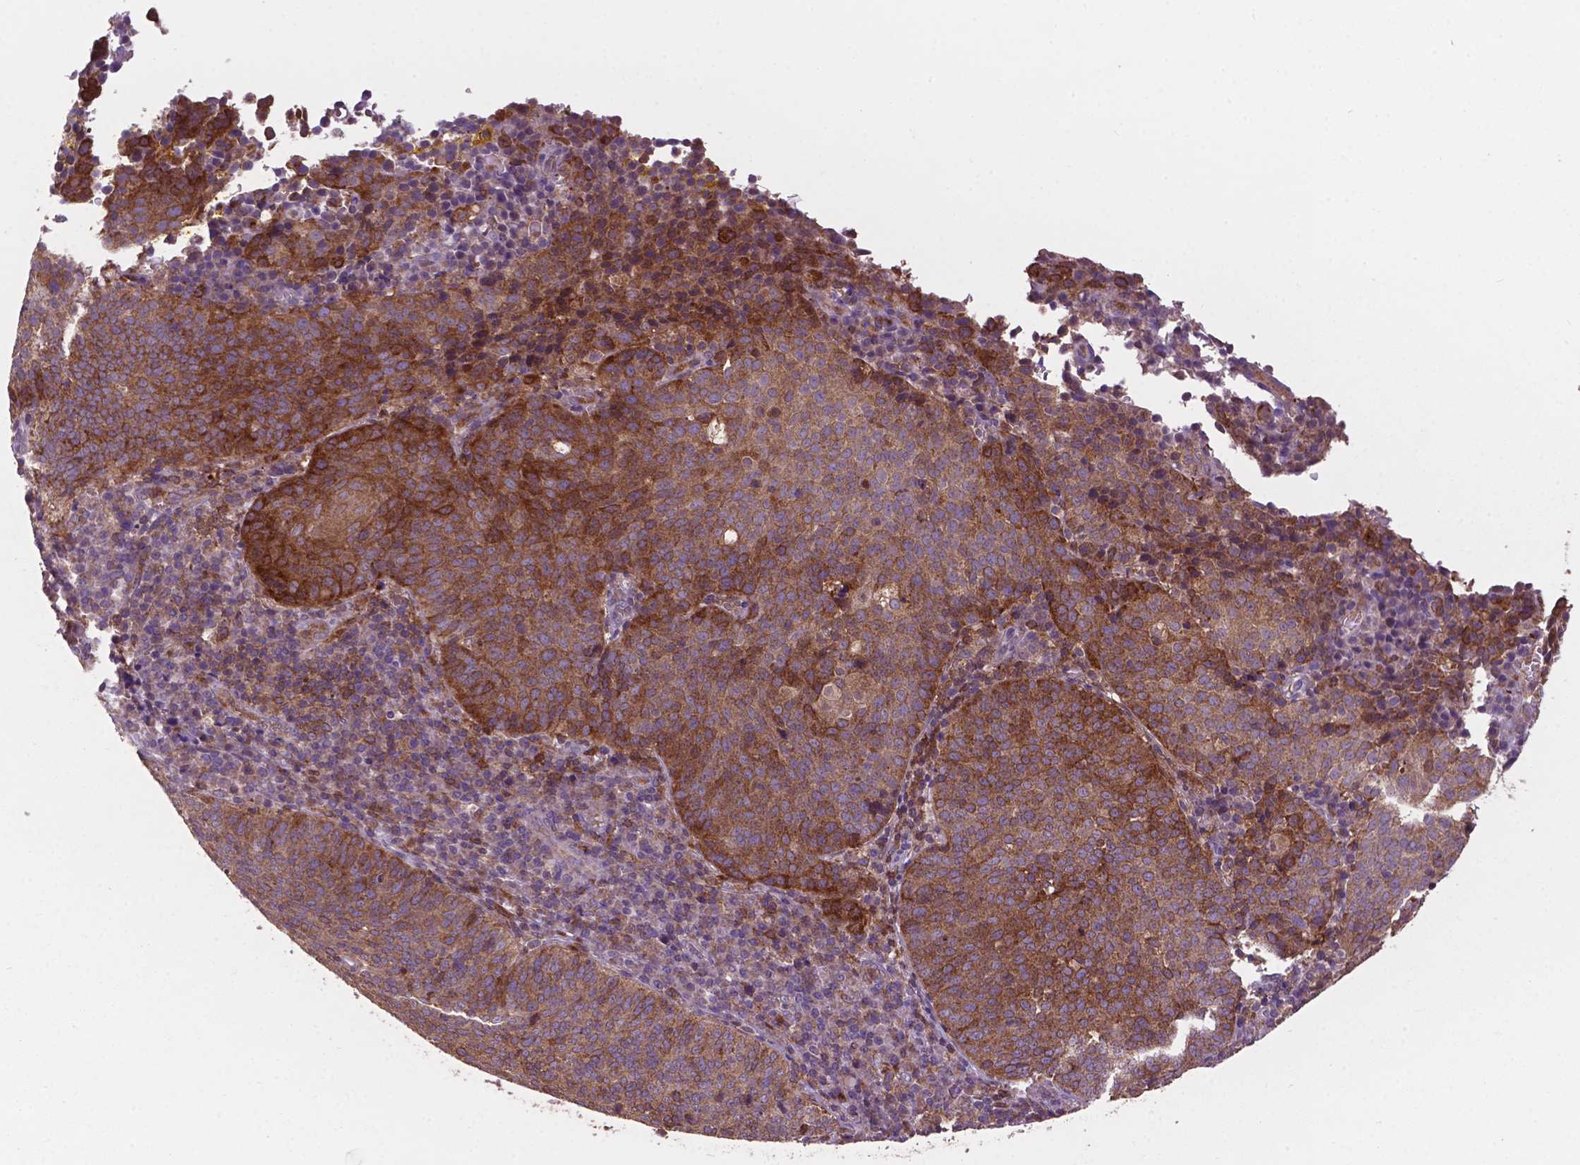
{"staining": {"intensity": "moderate", "quantity": ">75%", "location": "cytoplasmic/membranous"}, "tissue": "cervical cancer", "cell_type": "Tumor cells", "image_type": "cancer", "snomed": [{"axis": "morphology", "description": "Squamous cell carcinoma, NOS"}, {"axis": "topography", "description": "Cervix"}], "caption": "High-magnification brightfield microscopy of squamous cell carcinoma (cervical) stained with DAB (3,3'-diaminobenzidine) (brown) and counterstained with hematoxylin (blue). tumor cells exhibit moderate cytoplasmic/membranous positivity is identified in approximately>75% of cells.", "gene": "SMAD3", "patient": {"sex": "female", "age": 34}}